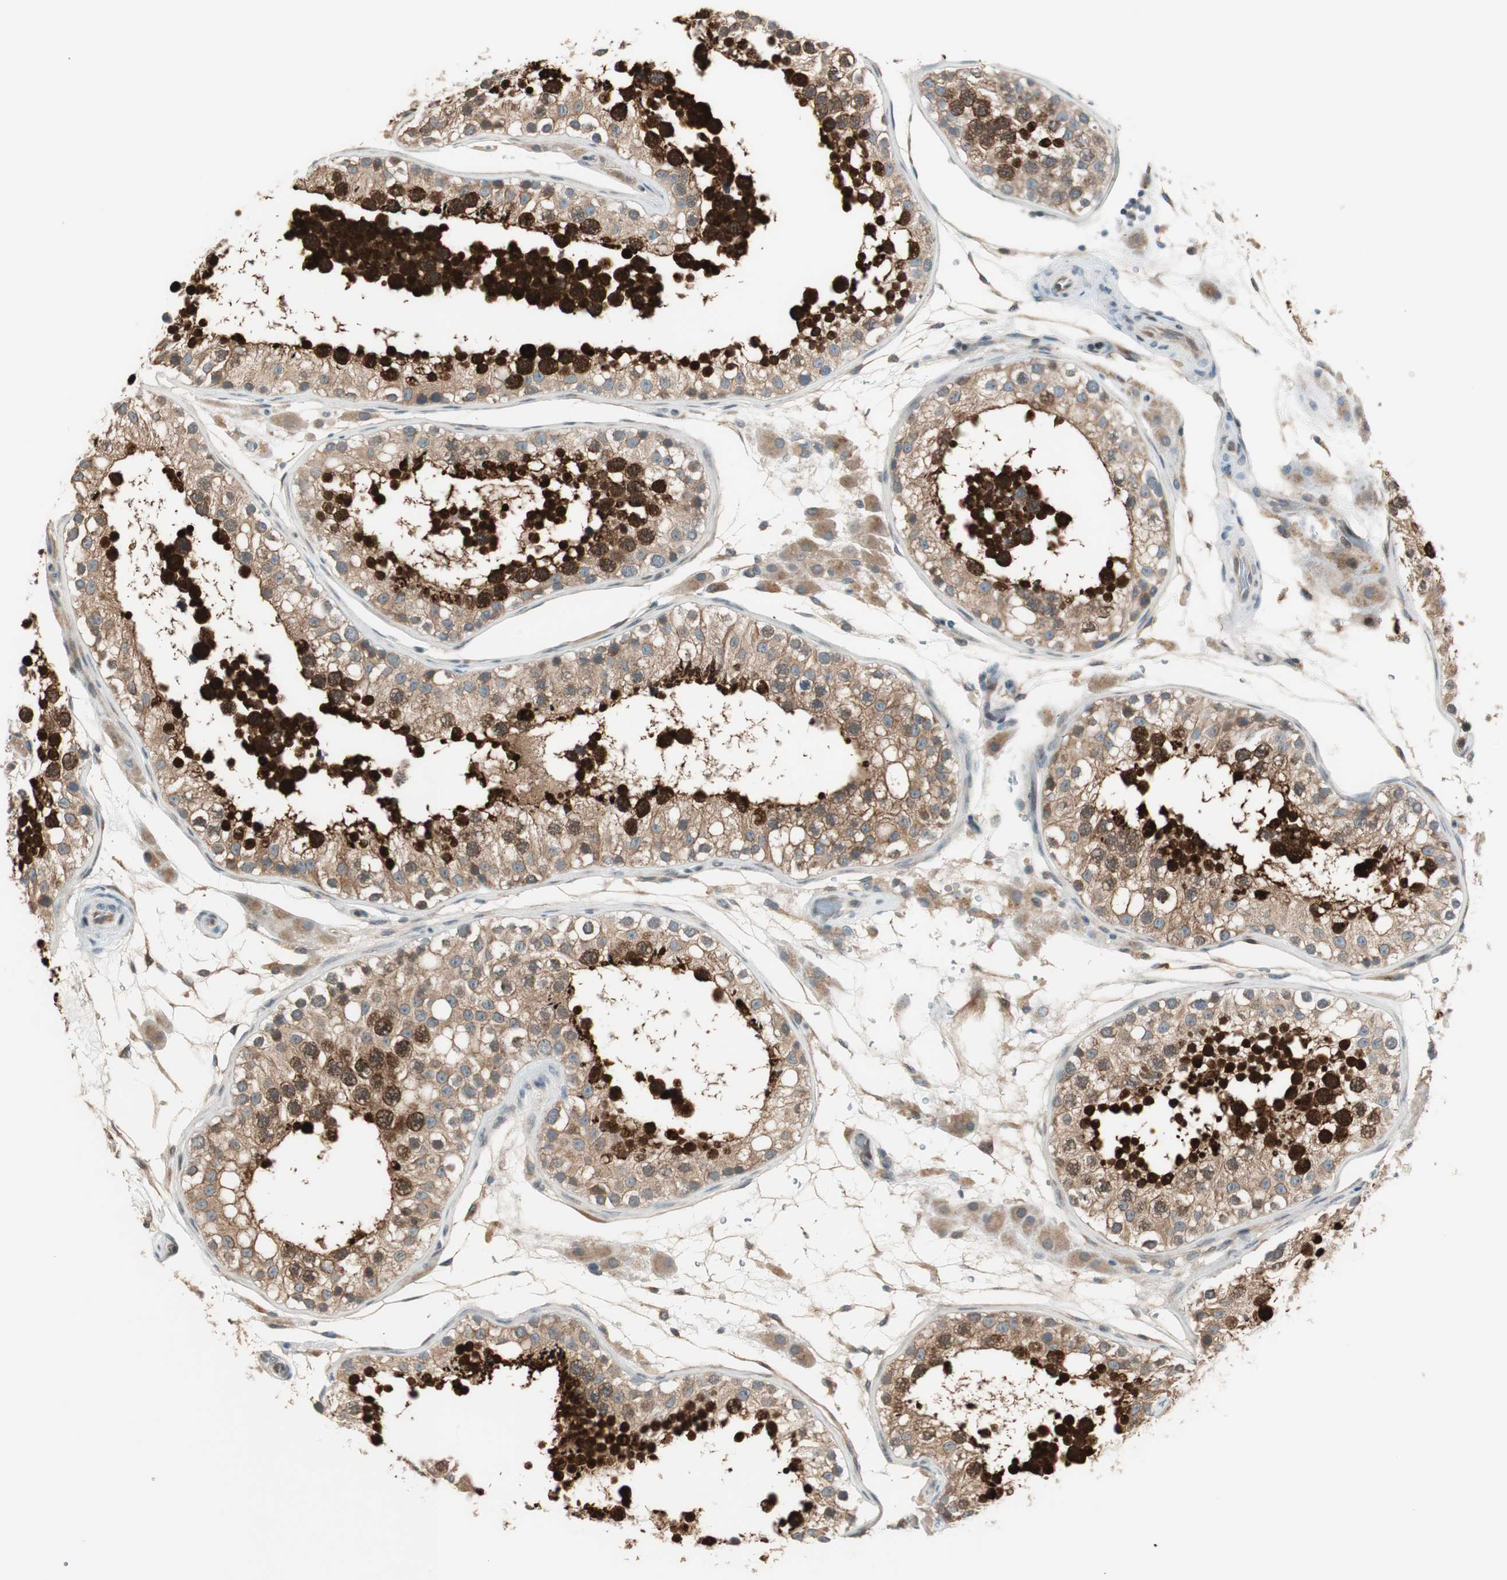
{"staining": {"intensity": "strong", "quantity": ">75%", "location": "cytoplasmic/membranous,nuclear"}, "tissue": "testis", "cell_type": "Cells in seminiferous ducts", "image_type": "normal", "snomed": [{"axis": "morphology", "description": "Normal tissue, NOS"}, {"axis": "topography", "description": "Testis"}], "caption": "A high amount of strong cytoplasmic/membranous,nuclear expression is appreciated in approximately >75% of cells in seminiferous ducts in normal testis.", "gene": "CGRRF1", "patient": {"sex": "male", "age": 26}}